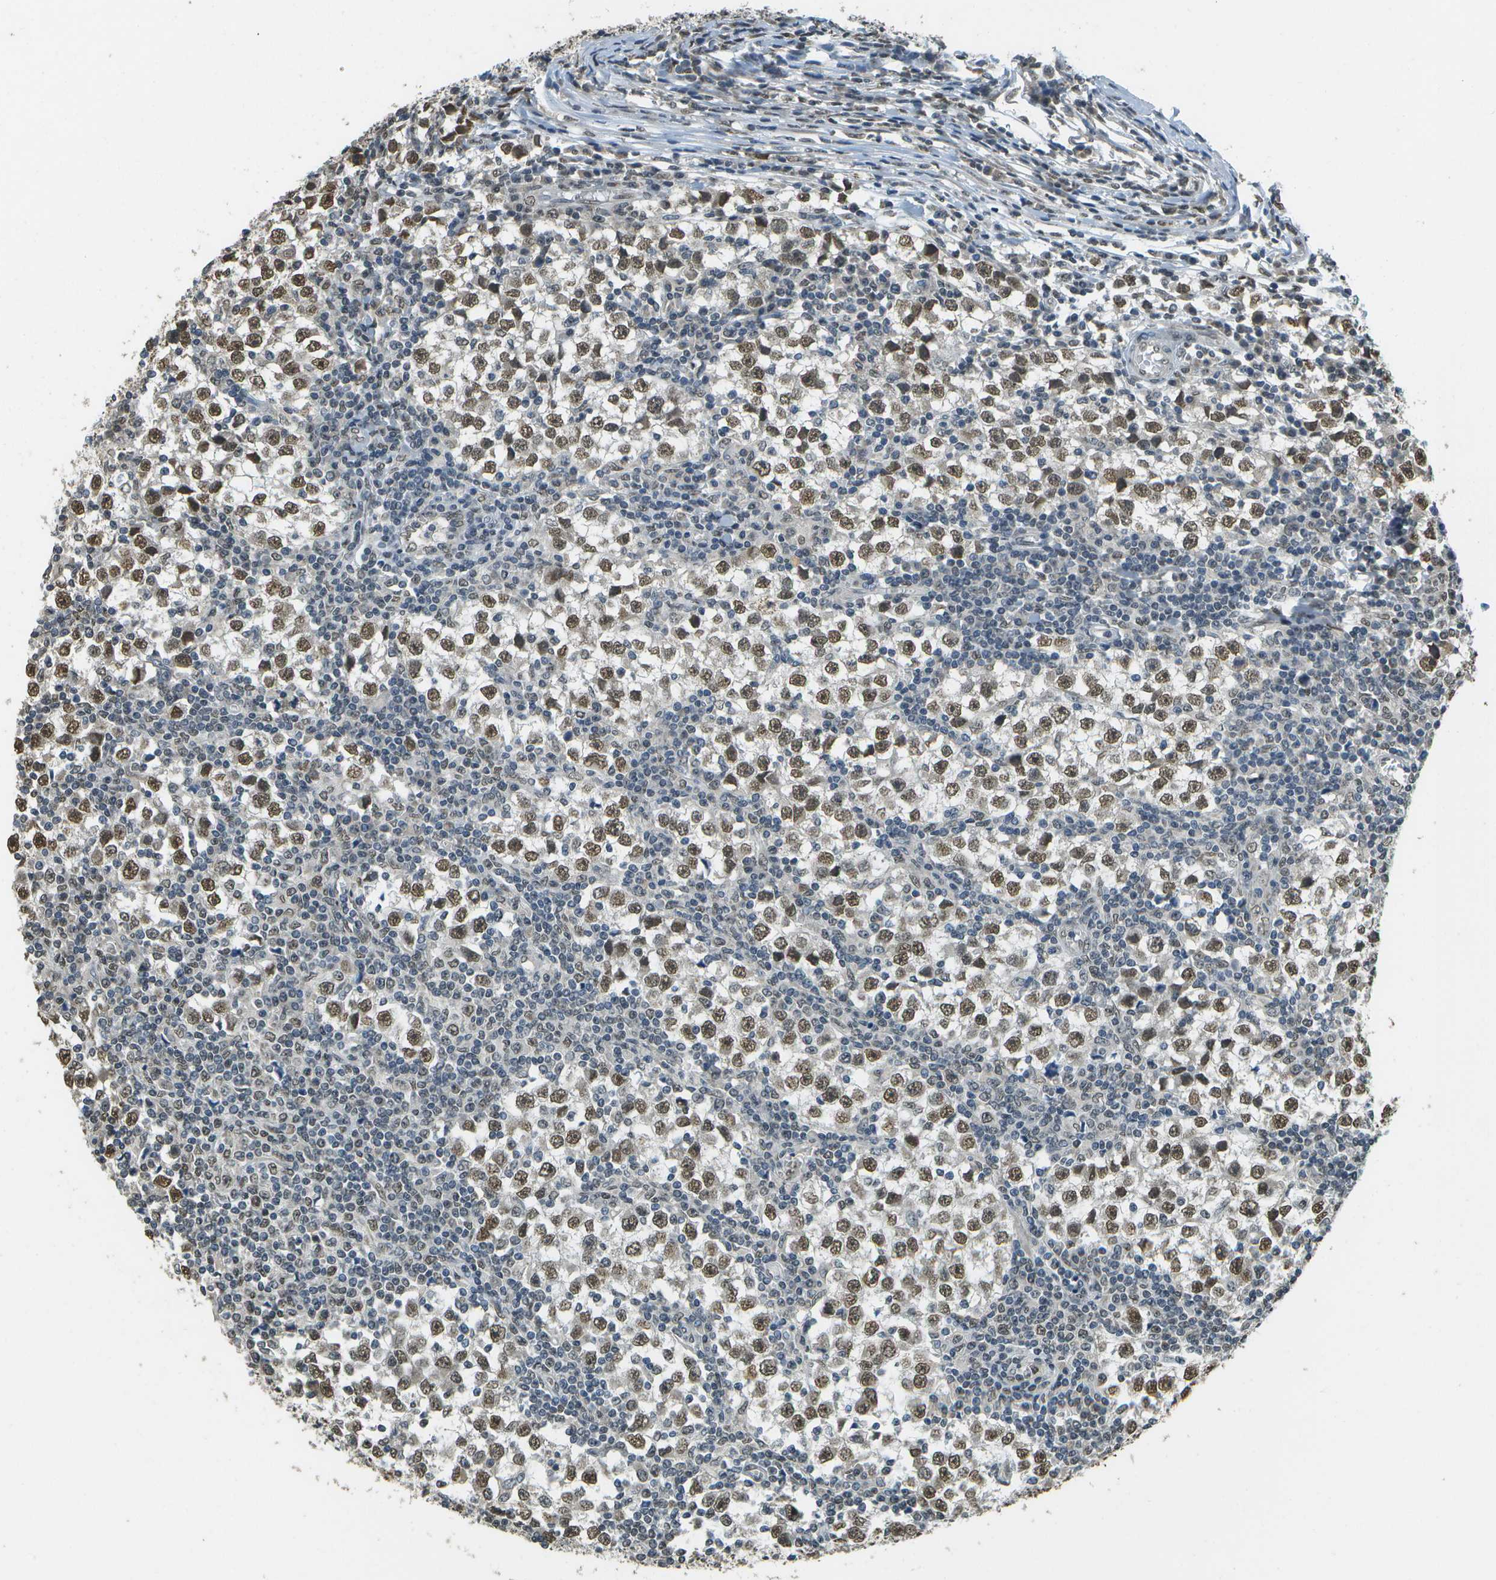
{"staining": {"intensity": "moderate", "quantity": ">75%", "location": "nuclear"}, "tissue": "testis cancer", "cell_type": "Tumor cells", "image_type": "cancer", "snomed": [{"axis": "morphology", "description": "Seminoma, NOS"}, {"axis": "topography", "description": "Testis"}], "caption": "Seminoma (testis) stained for a protein exhibits moderate nuclear positivity in tumor cells. The protein is stained brown, and the nuclei are stained in blue (DAB IHC with brightfield microscopy, high magnification).", "gene": "ABL2", "patient": {"sex": "male", "age": 65}}